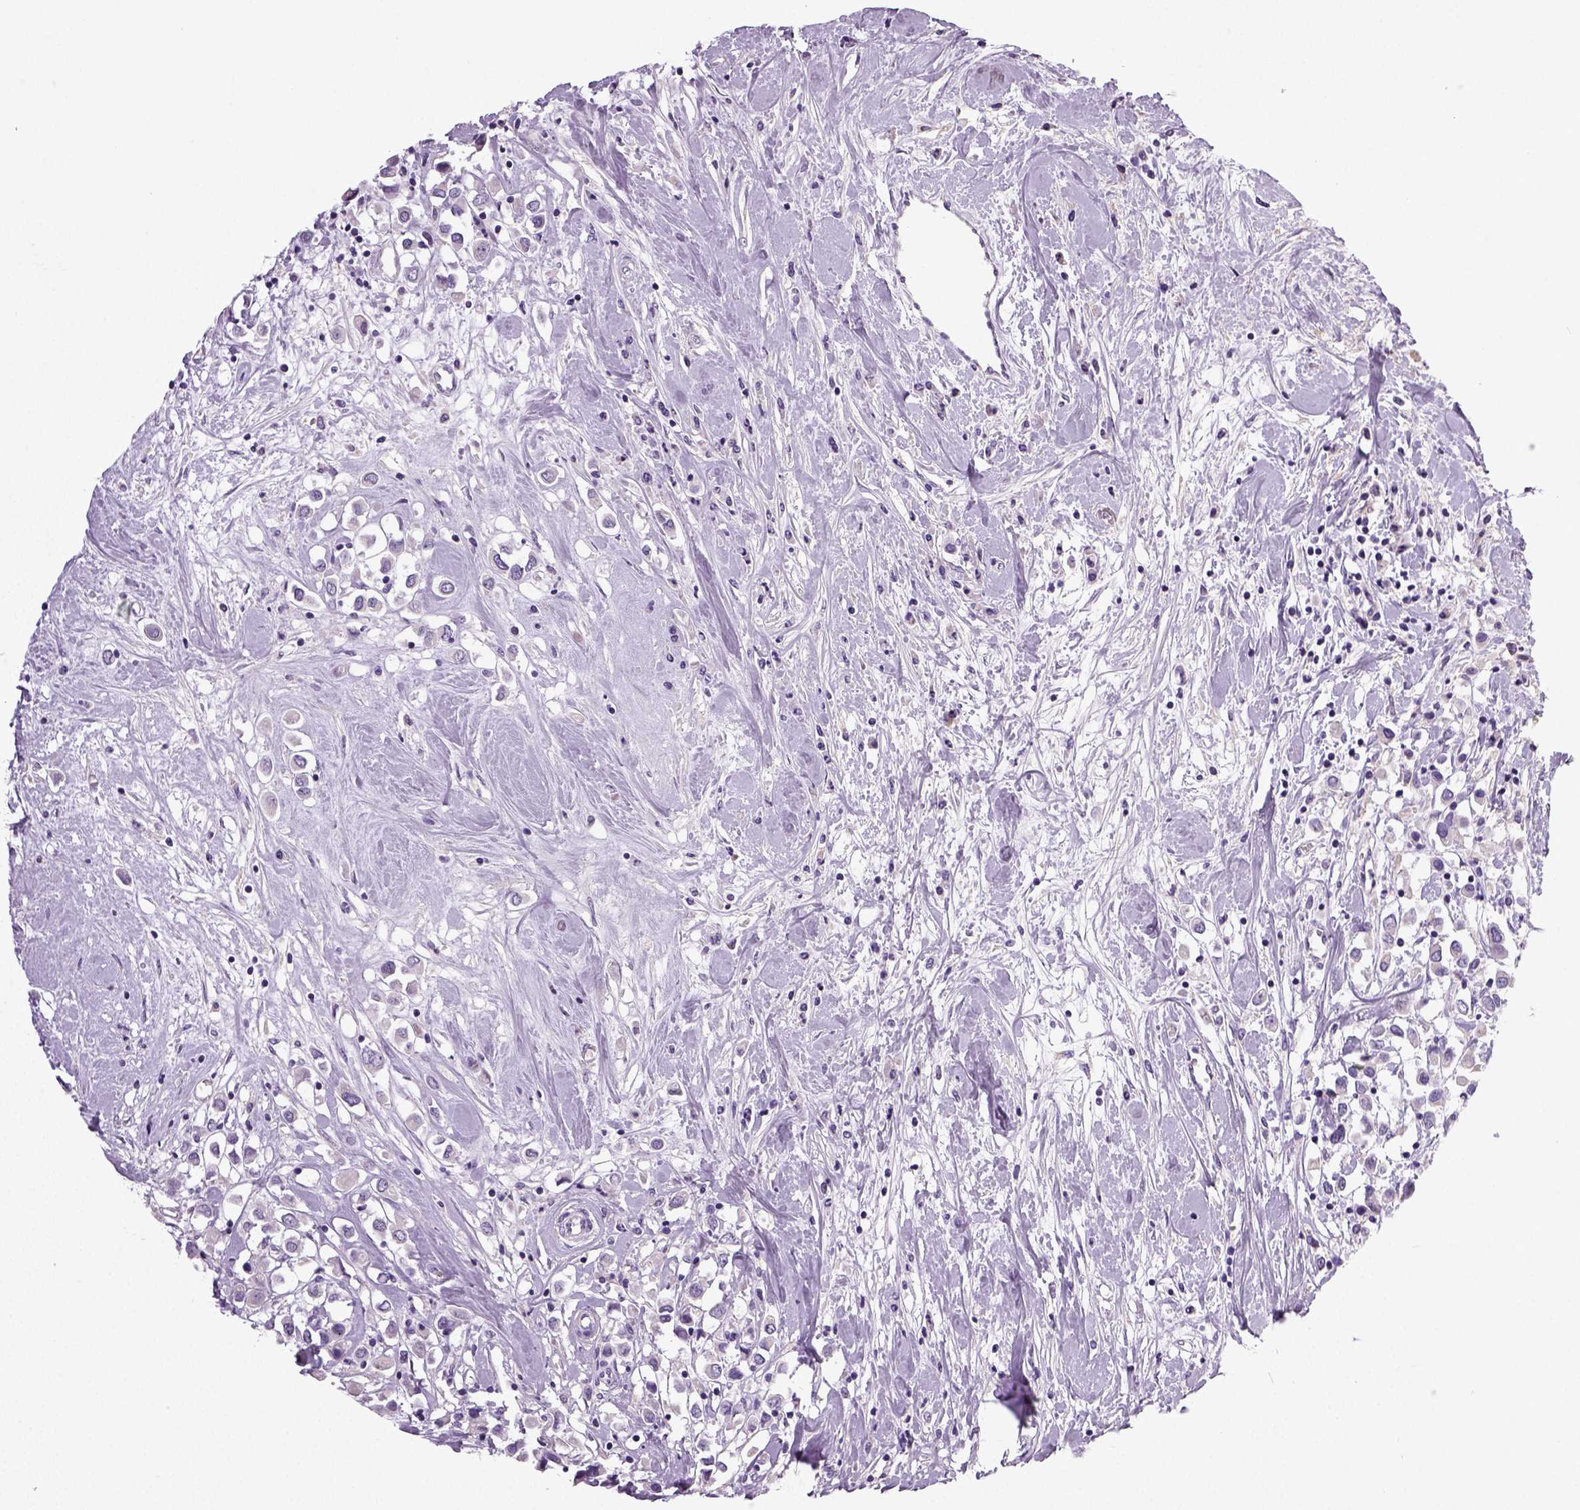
{"staining": {"intensity": "negative", "quantity": "none", "location": "none"}, "tissue": "breast cancer", "cell_type": "Tumor cells", "image_type": "cancer", "snomed": [{"axis": "morphology", "description": "Duct carcinoma"}, {"axis": "topography", "description": "Breast"}], "caption": "Tumor cells show no significant positivity in breast cancer (invasive ductal carcinoma).", "gene": "NECAB2", "patient": {"sex": "female", "age": 61}}